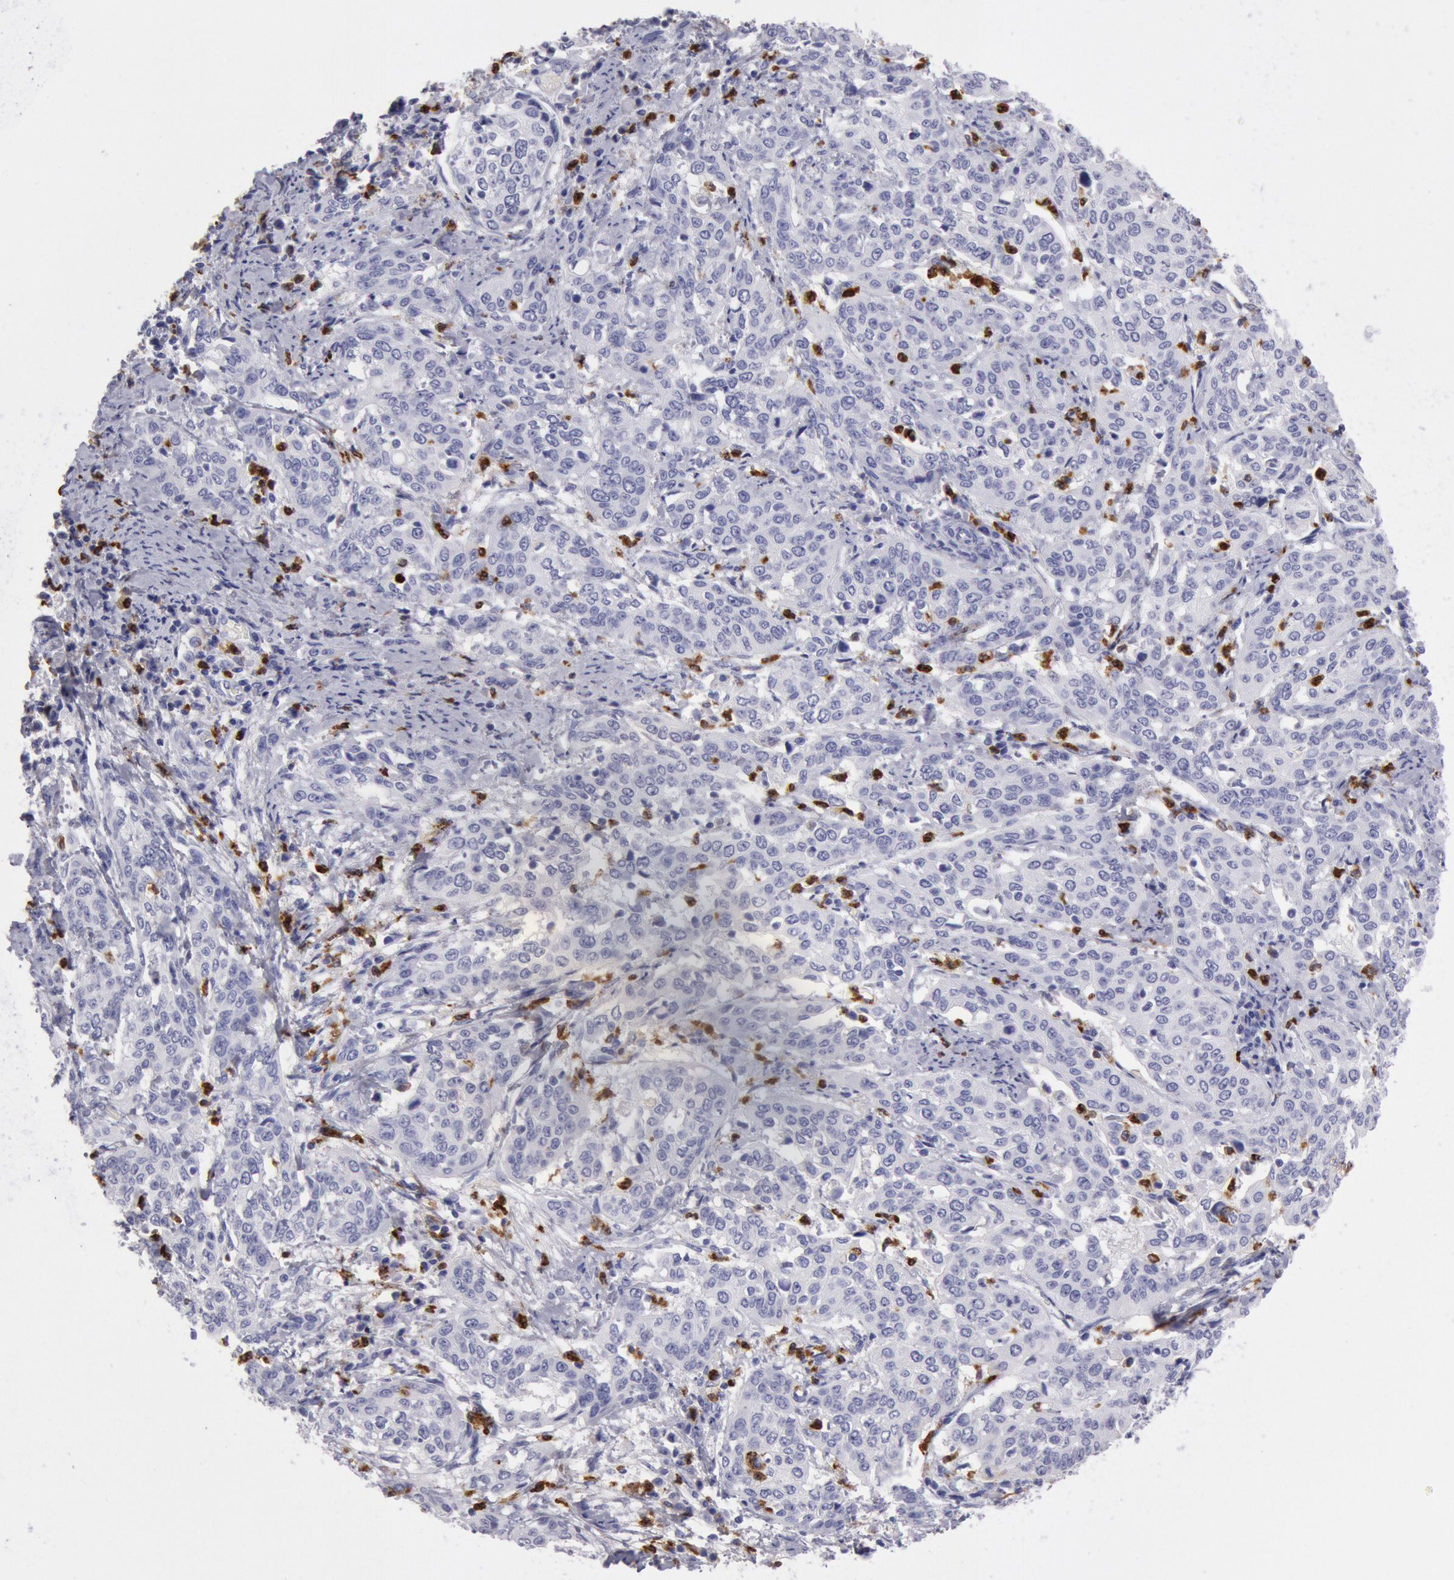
{"staining": {"intensity": "negative", "quantity": "none", "location": "none"}, "tissue": "cervical cancer", "cell_type": "Tumor cells", "image_type": "cancer", "snomed": [{"axis": "morphology", "description": "Squamous cell carcinoma, NOS"}, {"axis": "topography", "description": "Cervix"}], "caption": "The immunohistochemistry micrograph has no significant expression in tumor cells of cervical cancer tissue.", "gene": "FCN1", "patient": {"sex": "female", "age": 41}}